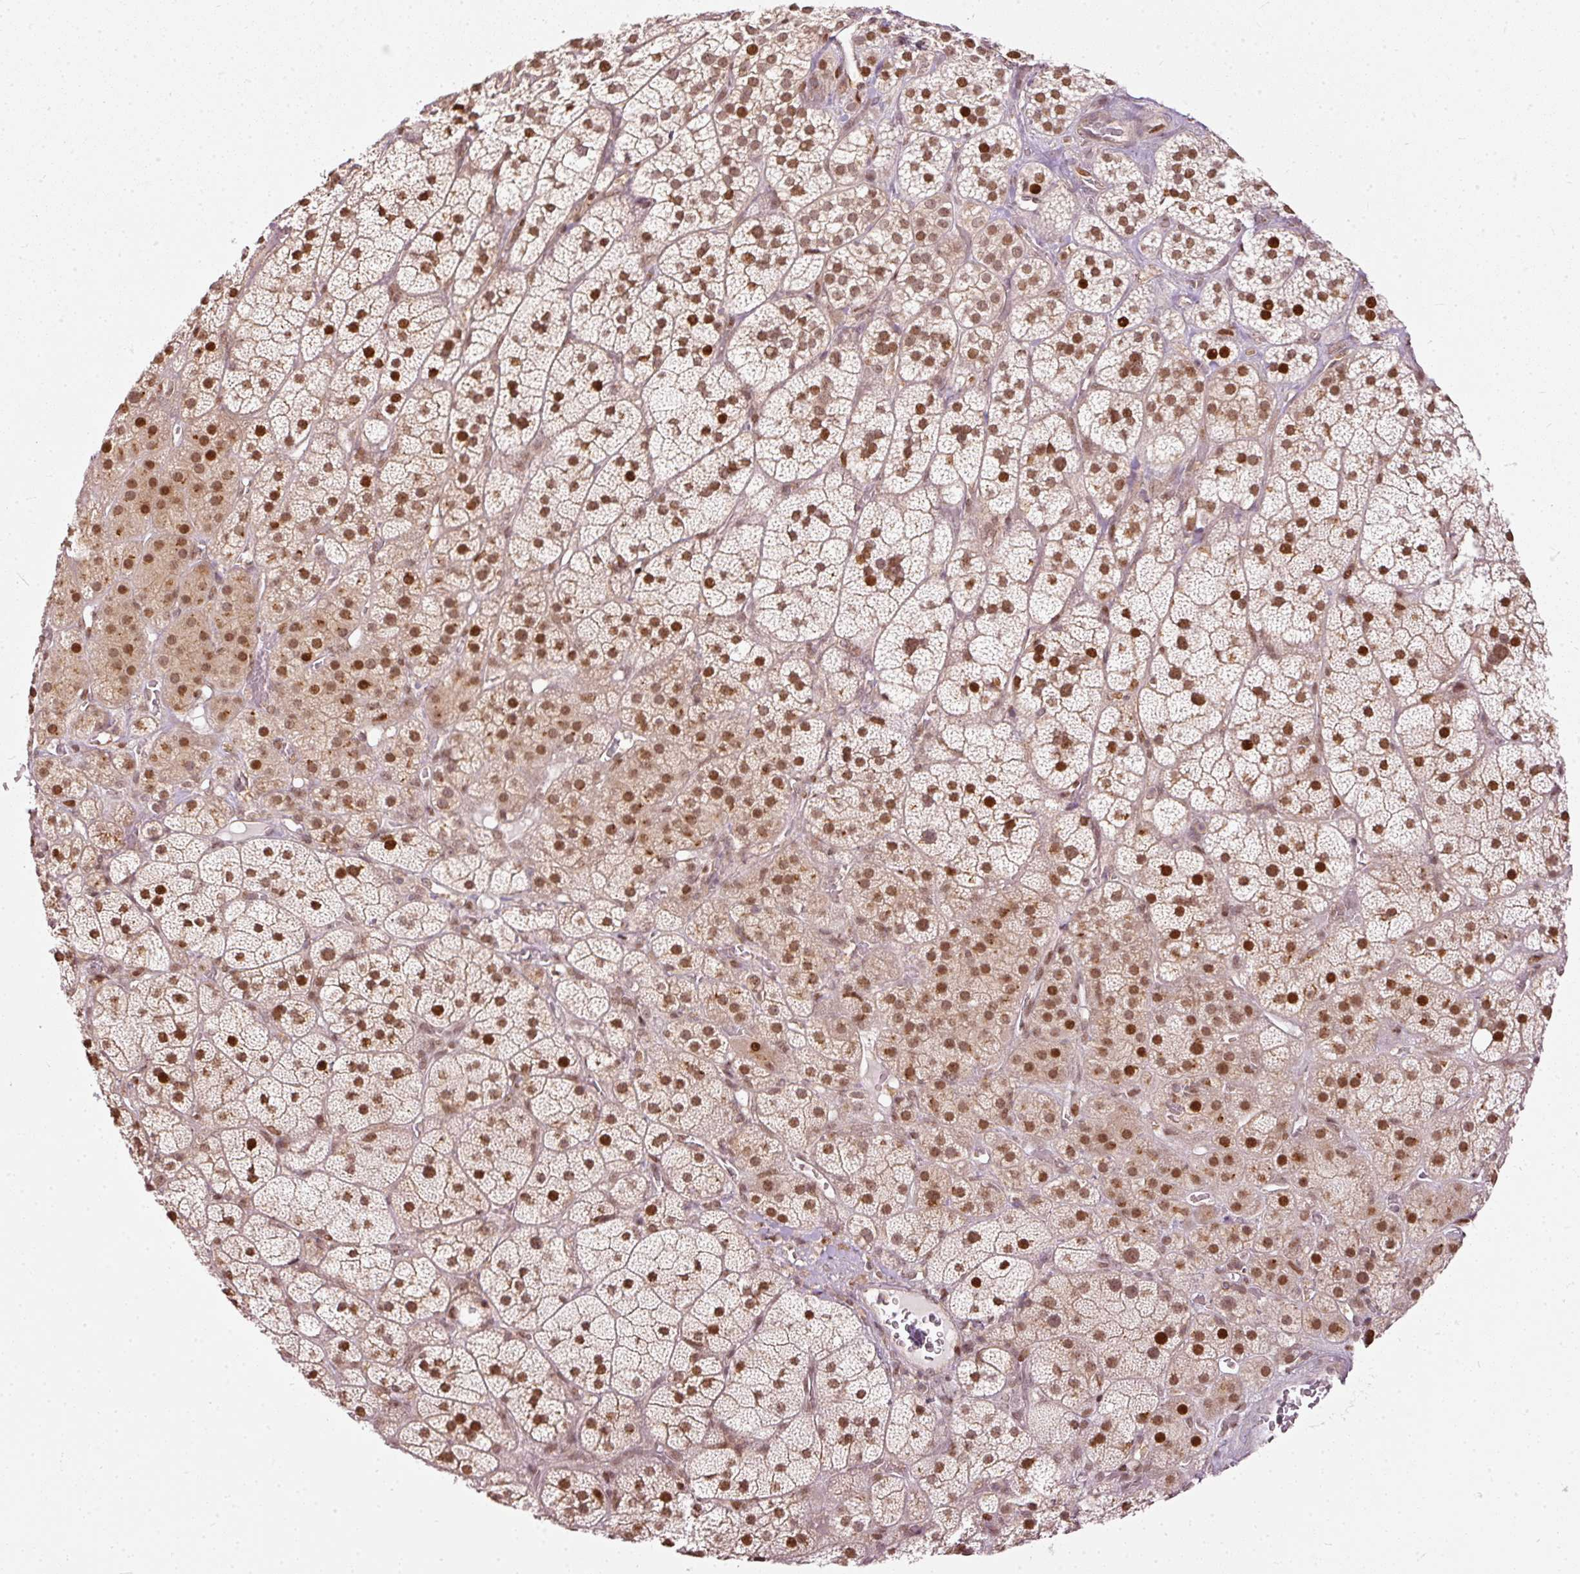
{"staining": {"intensity": "moderate", "quantity": ">75%", "location": "nuclear"}, "tissue": "adrenal gland", "cell_type": "Glandular cells", "image_type": "normal", "snomed": [{"axis": "morphology", "description": "Normal tissue, NOS"}, {"axis": "topography", "description": "Adrenal gland"}], "caption": "Adrenal gland stained with DAB immunohistochemistry shows medium levels of moderate nuclear positivity in approximately >75% of glandular cells.", "gene": "ZNF778", "patient": {"sex": "male", "age": 57}}